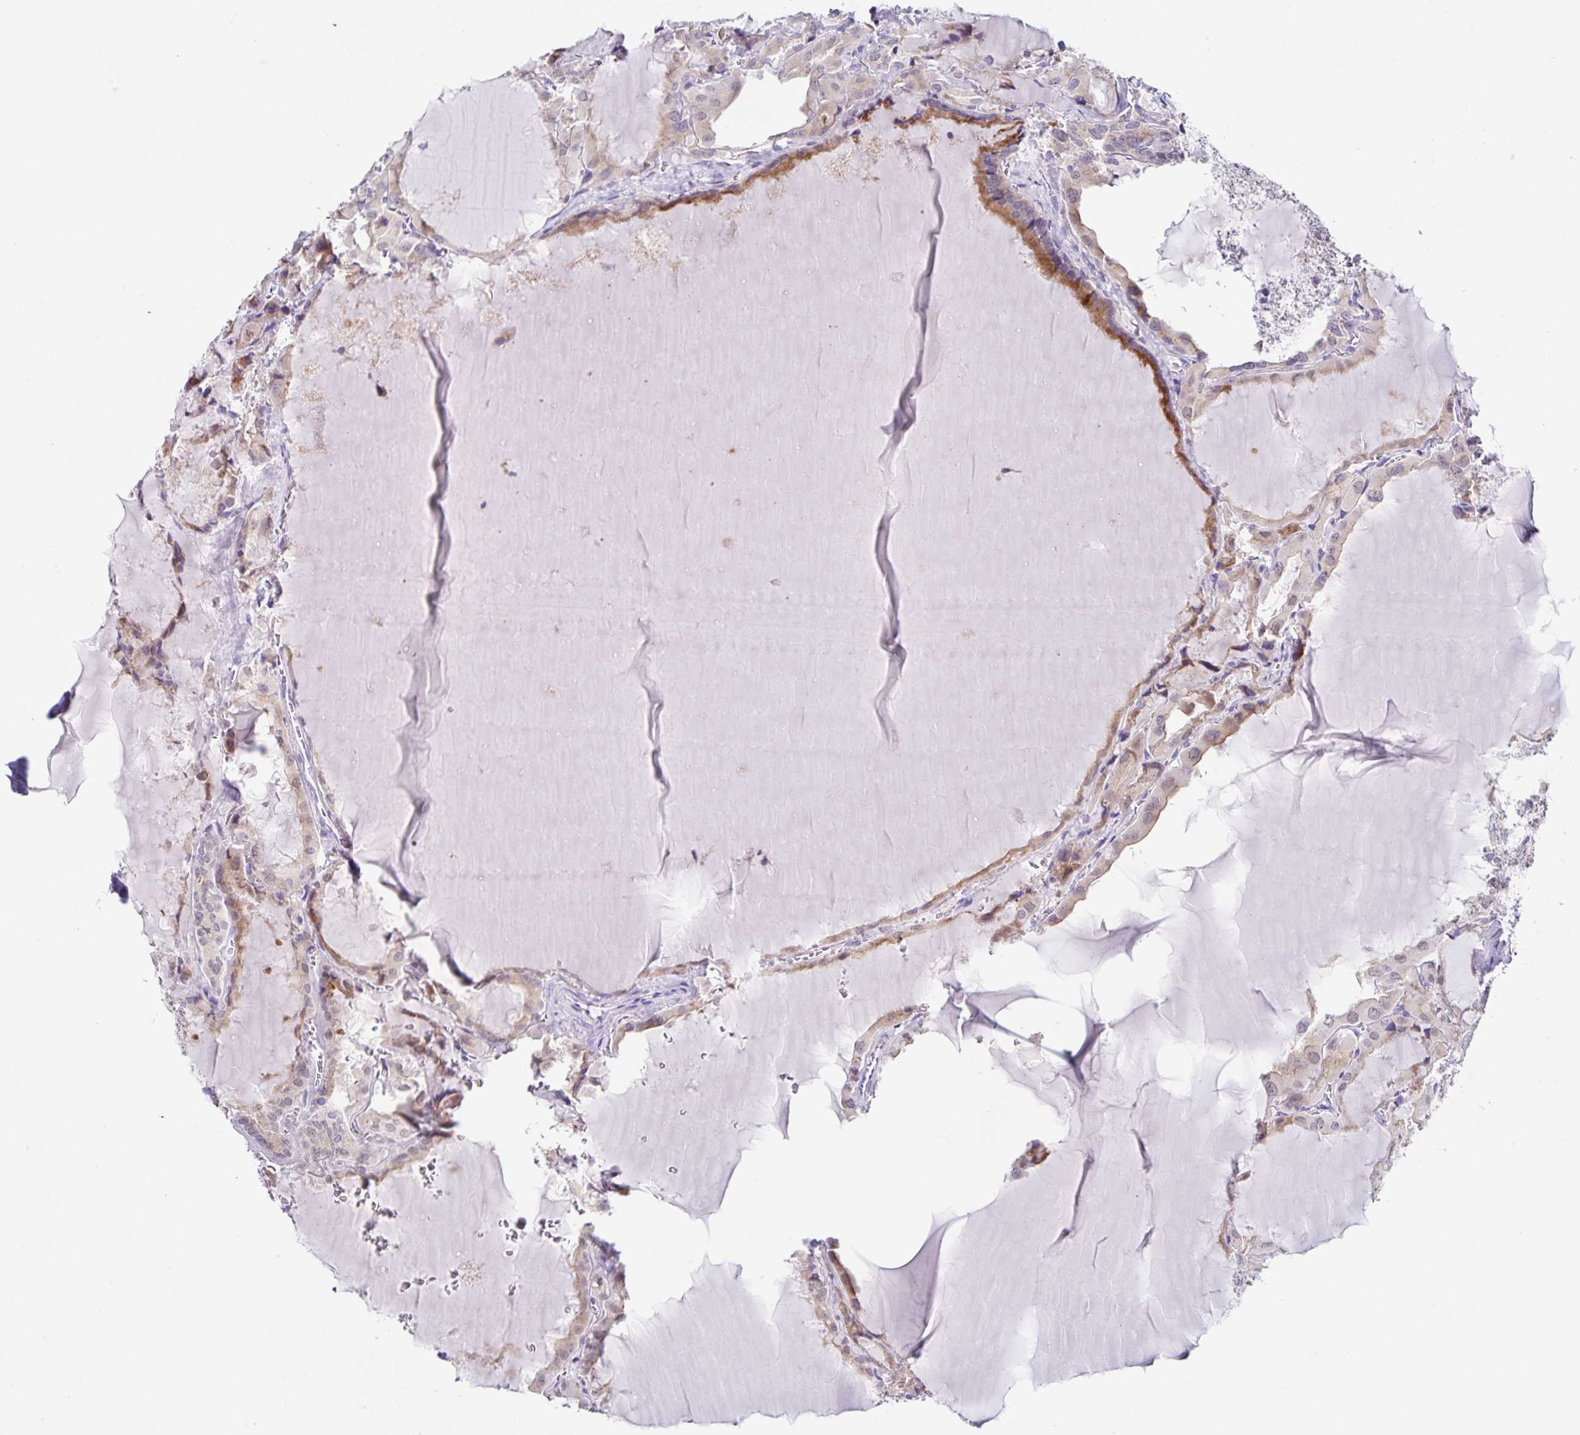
{"staining": {"intensity": "moderate", "quantity": "<25%", "location": "cytoplasmic/membranous"}, "tissue": "thyroid cancer", "cell_type": "Tumor cells", "image_type": "cancer", "snomed": [{"axis": "morphology", "description": "Papillary adenocarcinoma, NOS"}, {"axis": "topography", "description": "Thyroid gland"}], "caption": "Immunohistochemical staining of papillary adenocarcinoma (thyroid) displays low levels of moderate cytoplasmic/membranous protein expression in about <25% of tumor cells.", "gene": "STPG4", "patient": {"sex": "male", "age": 87}}